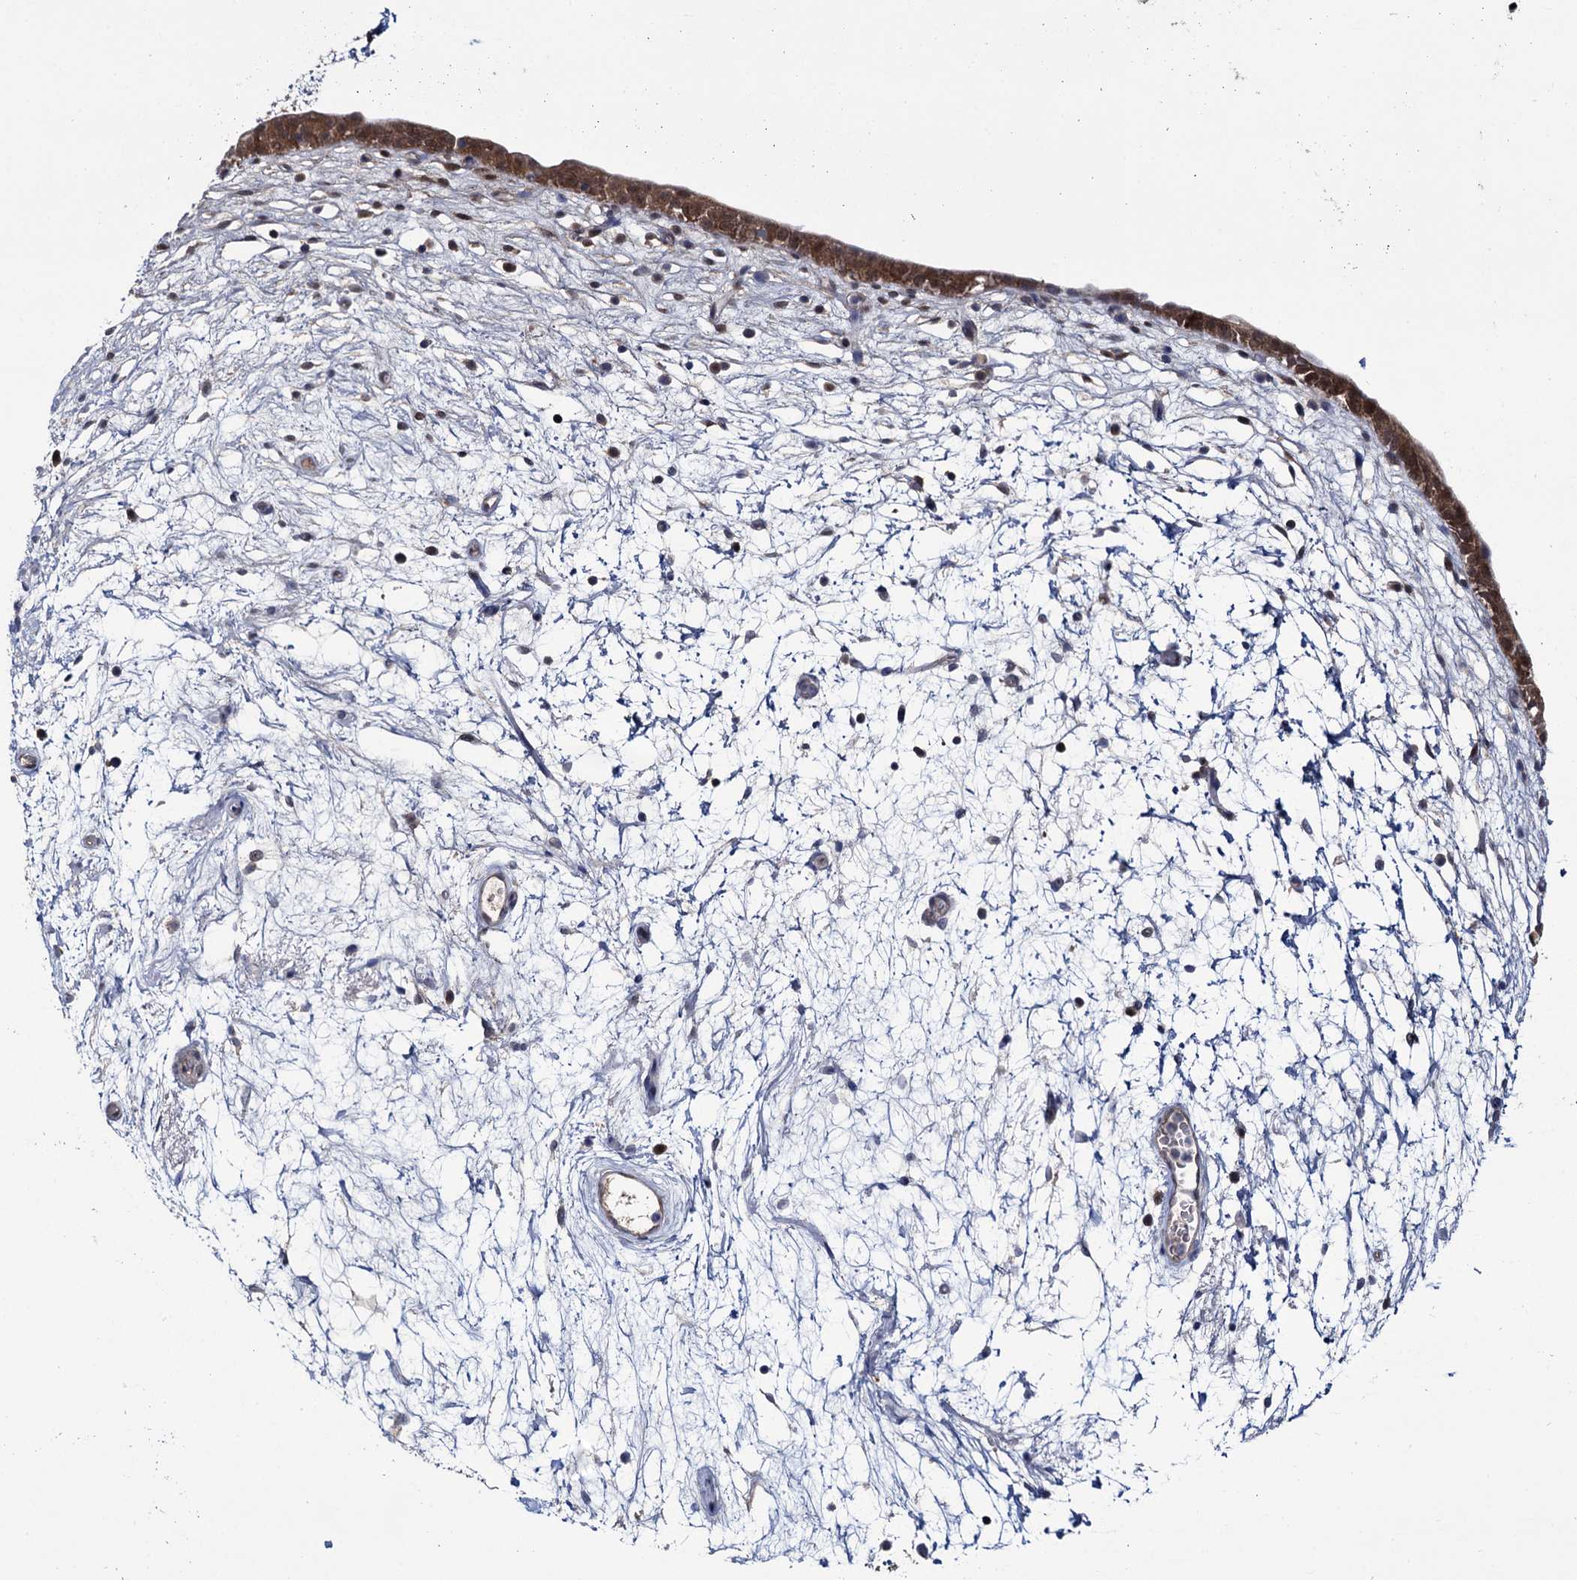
{"staining": {"intensity": "moderate", "quantity": ">75%", "location": "cytoplasmic/membranous,nuclear"}, "tissue": "urinary bladder", "cell_type": "Urothelial cells", "image_type": "normal", "snomed": [{"axis": "morphology", "description": "Normal tissue, NOS"}, {"axis": "topography", "description": "Urinary bladder"}], "caption": "Moderate cytoplasmic/membranous,nuclear protein staining is present in about >75% of urothelial cells in urinary bladder.", "gene": "GLO1", "patient": {"sex": "male", "age": 83}}